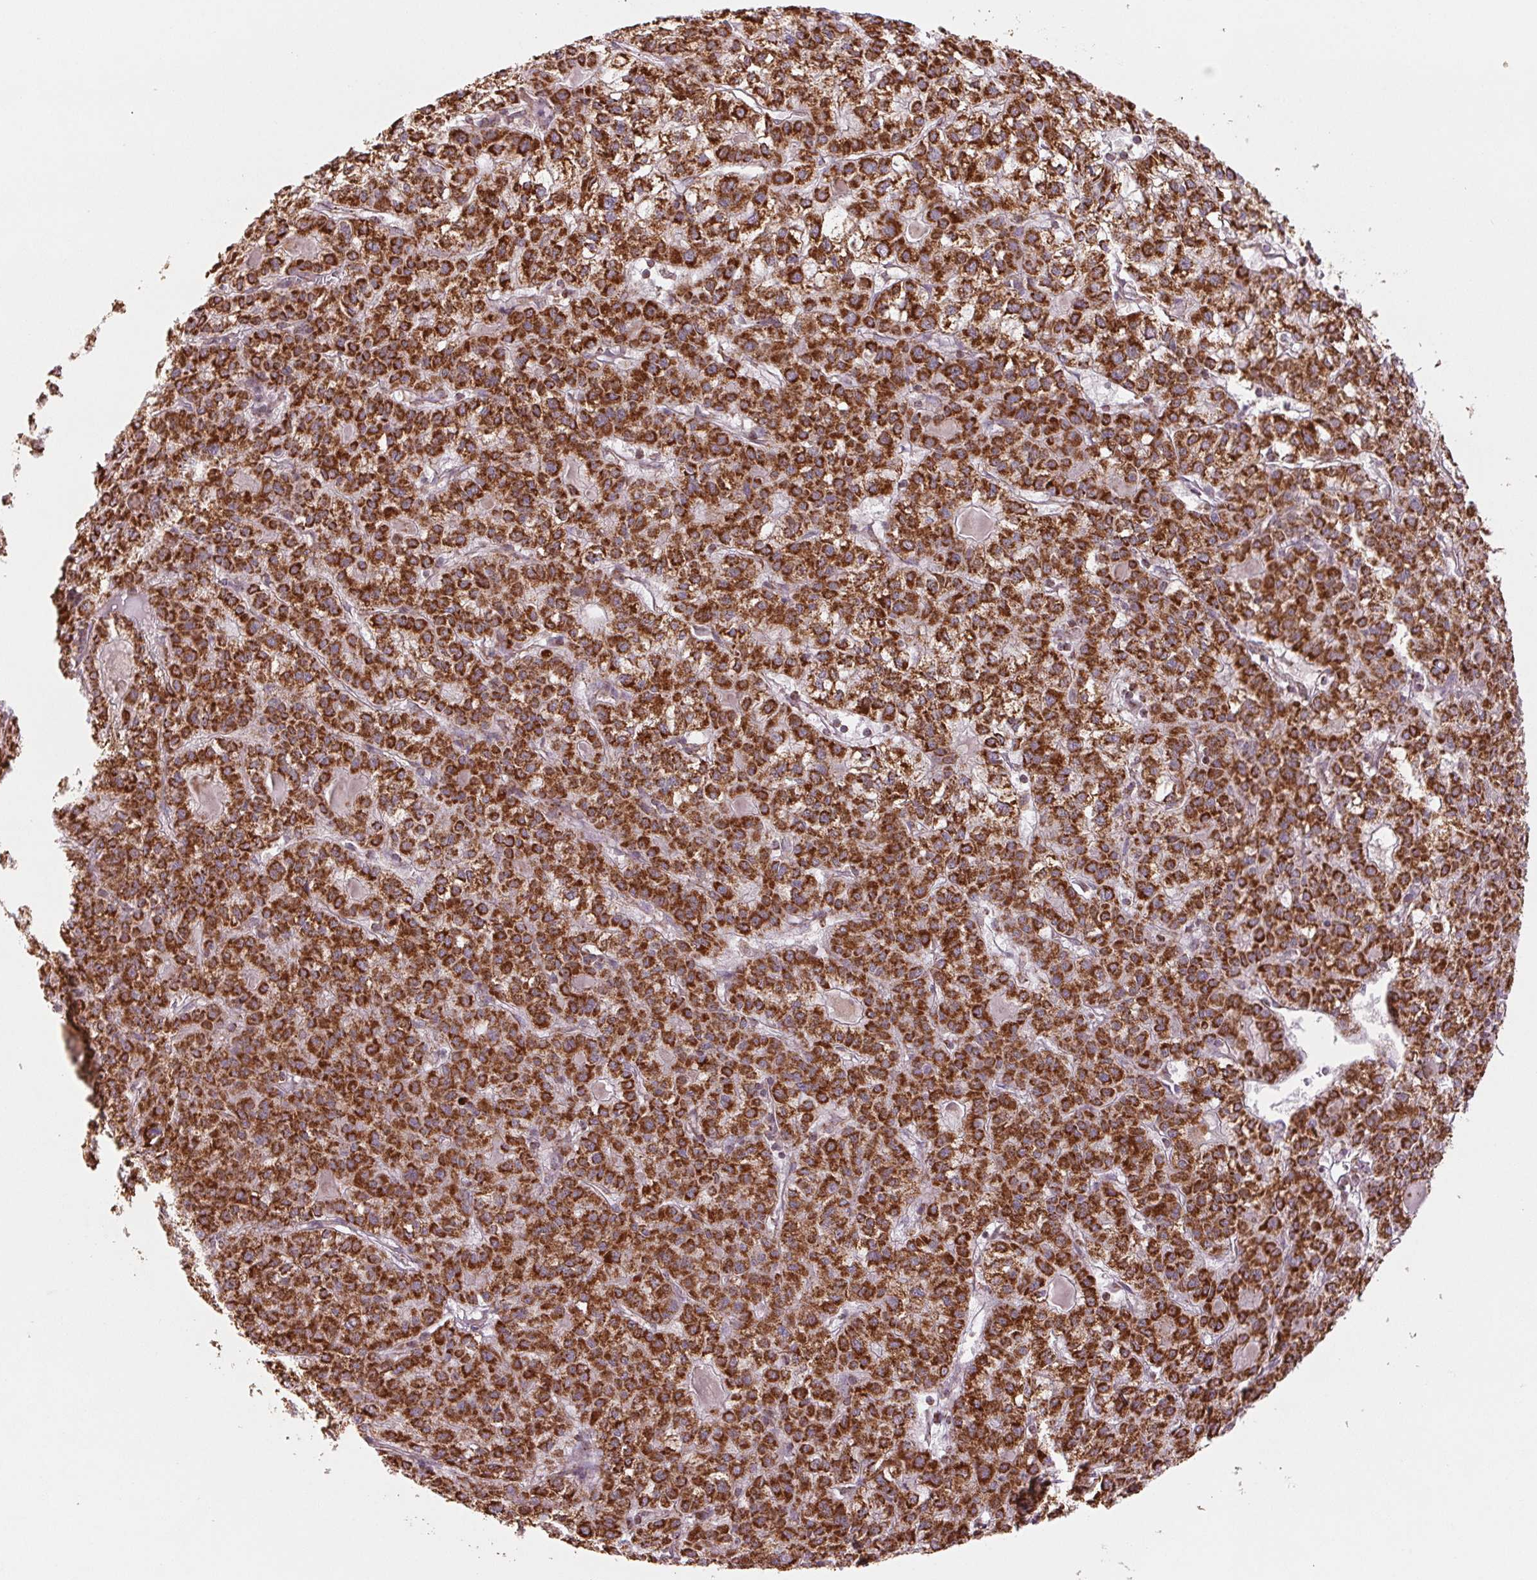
{"staining": {"intensity": "strong", "quantity": ">75%", "location": "cytoplasmic/membranous"}, "tissue": "liver cancer", "cell_type": "Tumor cells", "image_type": "cancer", "snomed": [{"axis": "morphology", "description": "Carcinoma, Hepatocellular, NOS"}, {"axis": "topography", "description": "Liver"}], "caption": "Hepatocellular carcinoma (liver) tissue displays strong cytoplasmic/membranous staining in approximately >75% of tumor cells, visualized by immunohistochemistry.", "gene": "MATCAP1", "patient": {"sex": "female", "age": 43}}